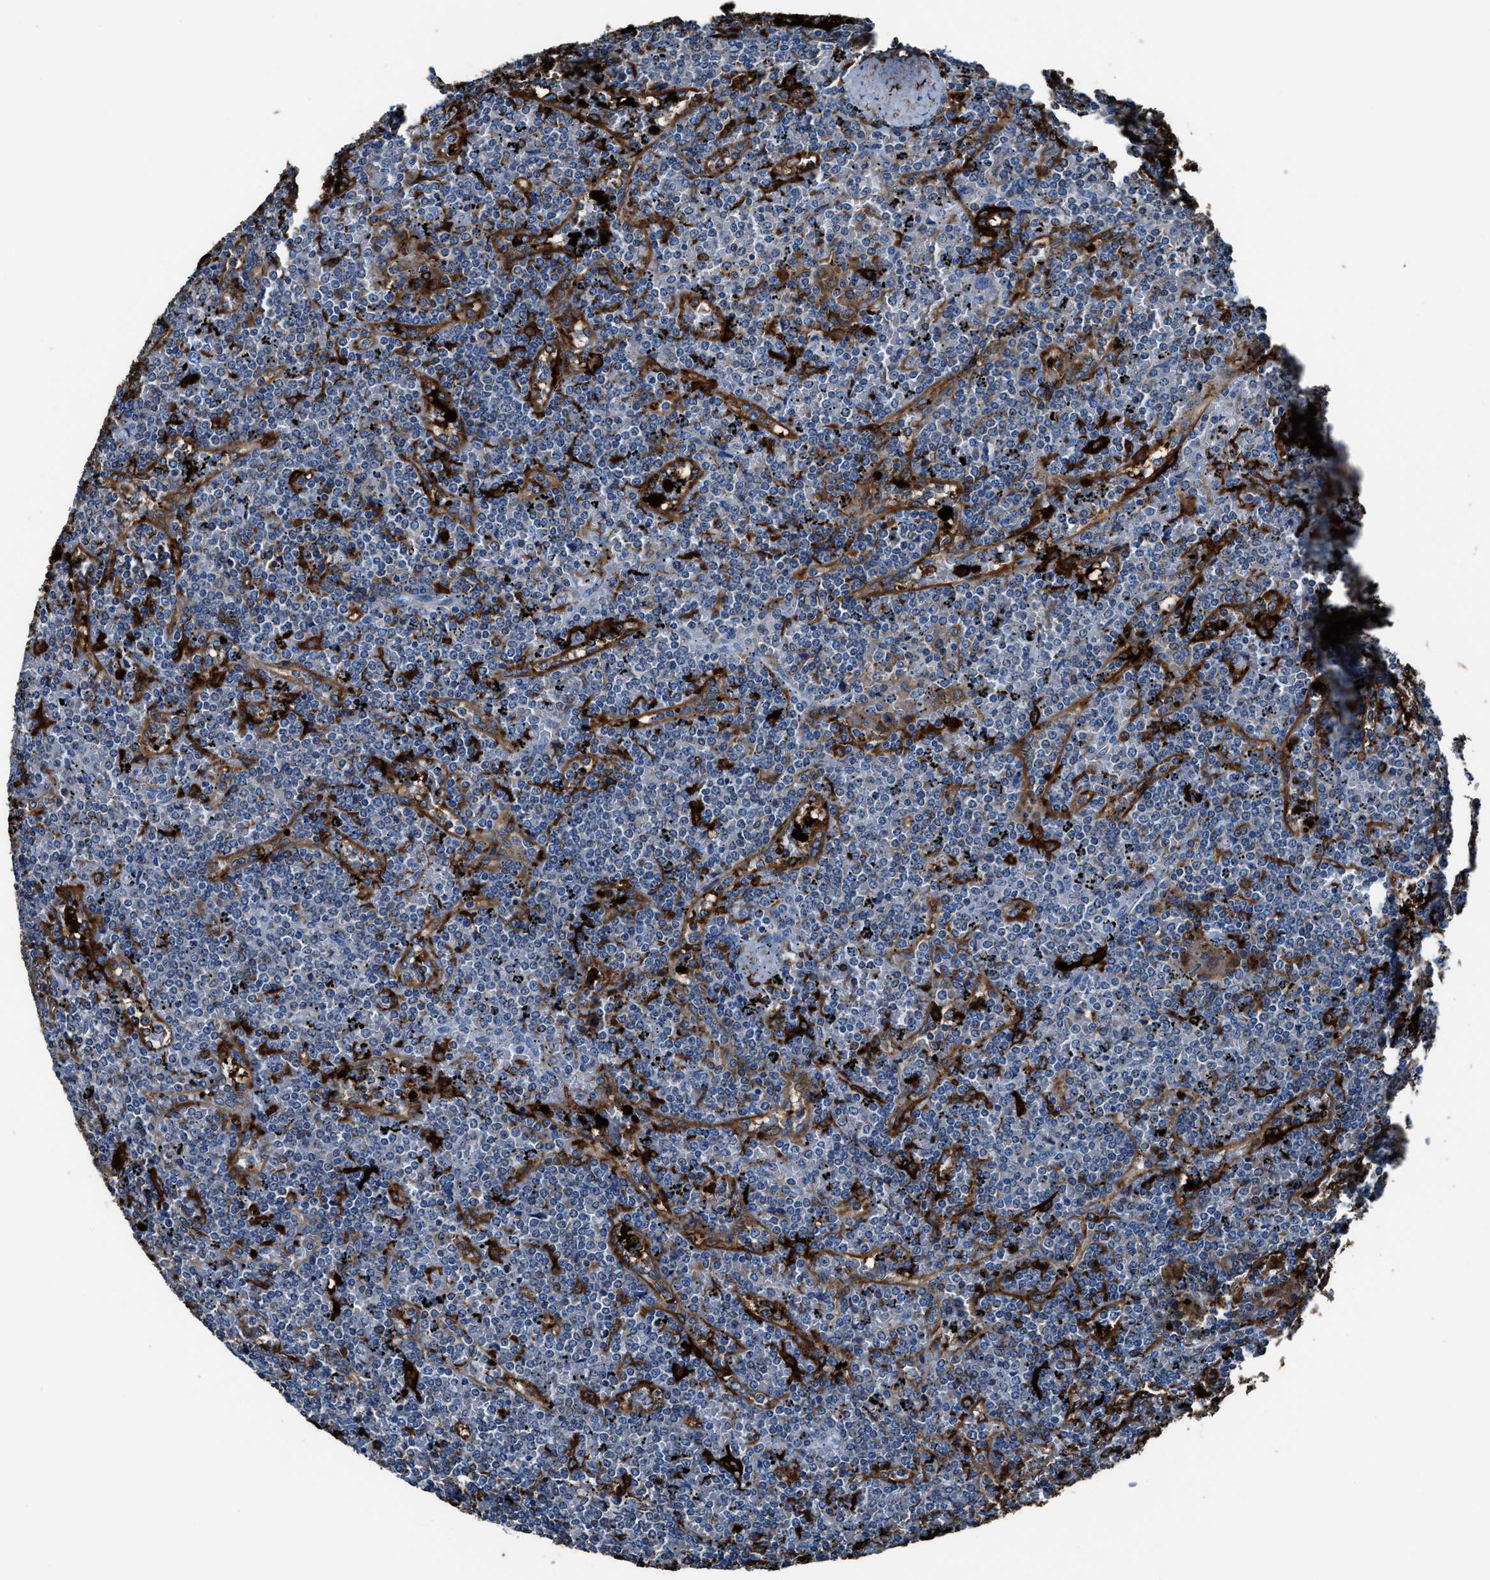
{"staining": {"intensity": "negative", "quantity": "none", "location": "none"}, "tissue": "lymphoma", "cell_type": "Tumor cells", "image_type": "cancer", "snomed": [{"axis": "morphology", "description": "Malignant lymphoma, non-Hodgkin's type, Low grade"}, {"axis": "topography", "description": "Spleen"}], "caption": "Immunohistochemical staining of human low-grade malignant lymphoma, non-Hodgkin's type exhibits no significant expression in tumor cells.", "gene": "FTL", "patient": {"sex": "female", "age": 19}}